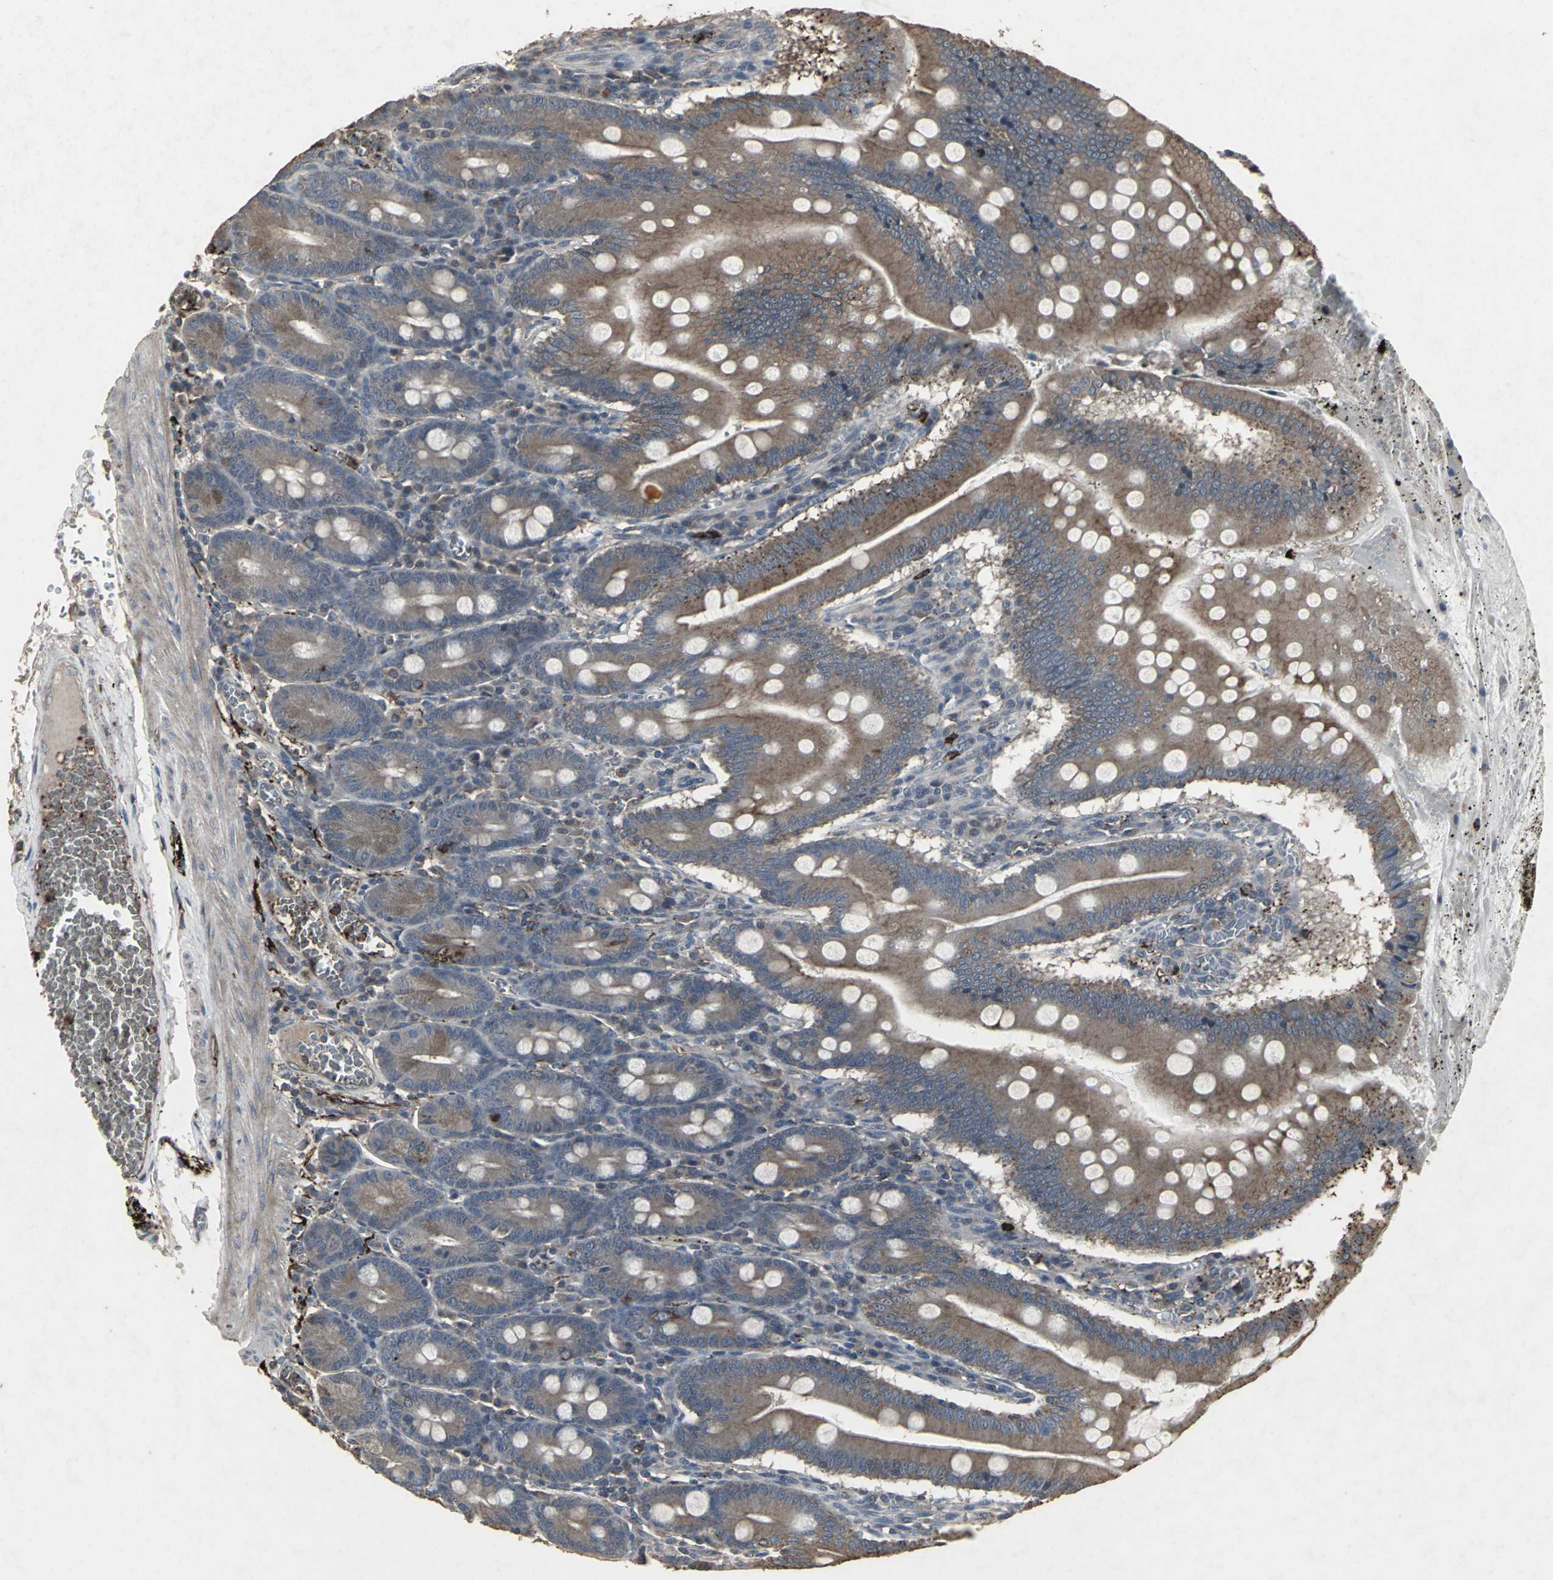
{"staining": {"intensity": "strong", "quantity": ">75%", "location": "cytoplasmic/membranous"}, "tissue": "small intestine", "cell_type": "Glandular cells", "image_type": "normal", "snomed": [{"axis": "morphology", "description": "Normal tissue, NOS"}, {"axis": "topography", "description": "Small intestine"}], "caption": "Strong cytoplasmic/membranous staining is appreciated in about >75% of glandular cells in unremarkable small intestine. (brown staining indicates protein expression, while blue staining denotes nuclei).", "gene": "CCR9", "patient": {"sex": "male", "age": 71}}